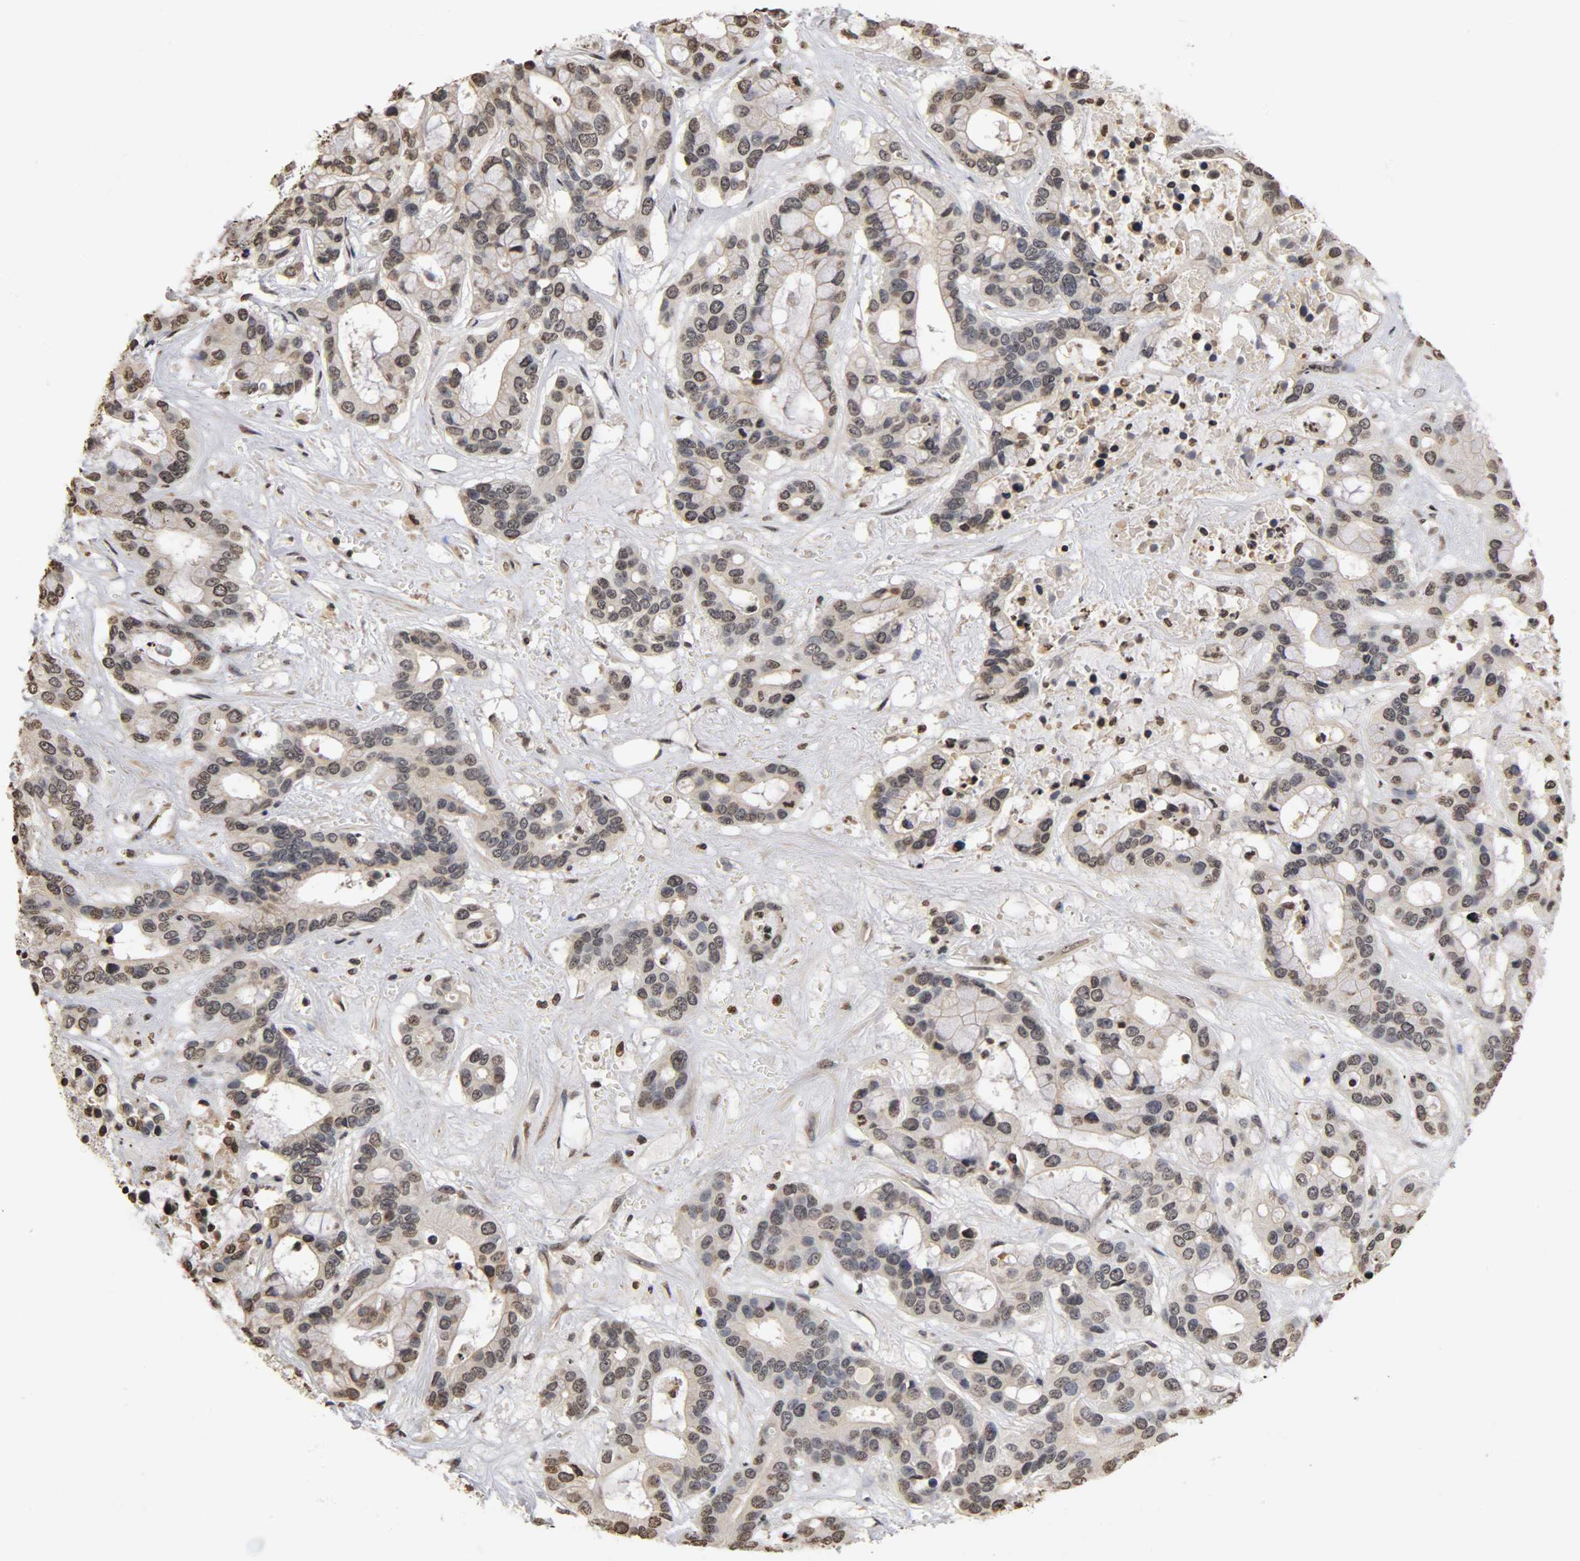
{"staining": {"intensity": "weak", "quantity": "25%-75%", "location": "cytoplasmic/membranous,nuclear"}, "tissue": "liver cancer", "cell_type": "Tumor cells", "image_type": "cancer", "snomed": [{"axis": "morphology", "description": "Cholangiocarcinoma"}, {"axis": "topography", "description": "Liver"}], "caption": "Approximately 25%-75% of tumor cells in human liver cancer (cholangiocarcinoma) reveal weak cytoplasmic/membranous and nuclear protein staining as visualized by brown immunohistochemical staining.", "gene": "ERCC2", "patient": {"sex": "female", "age": 65}}